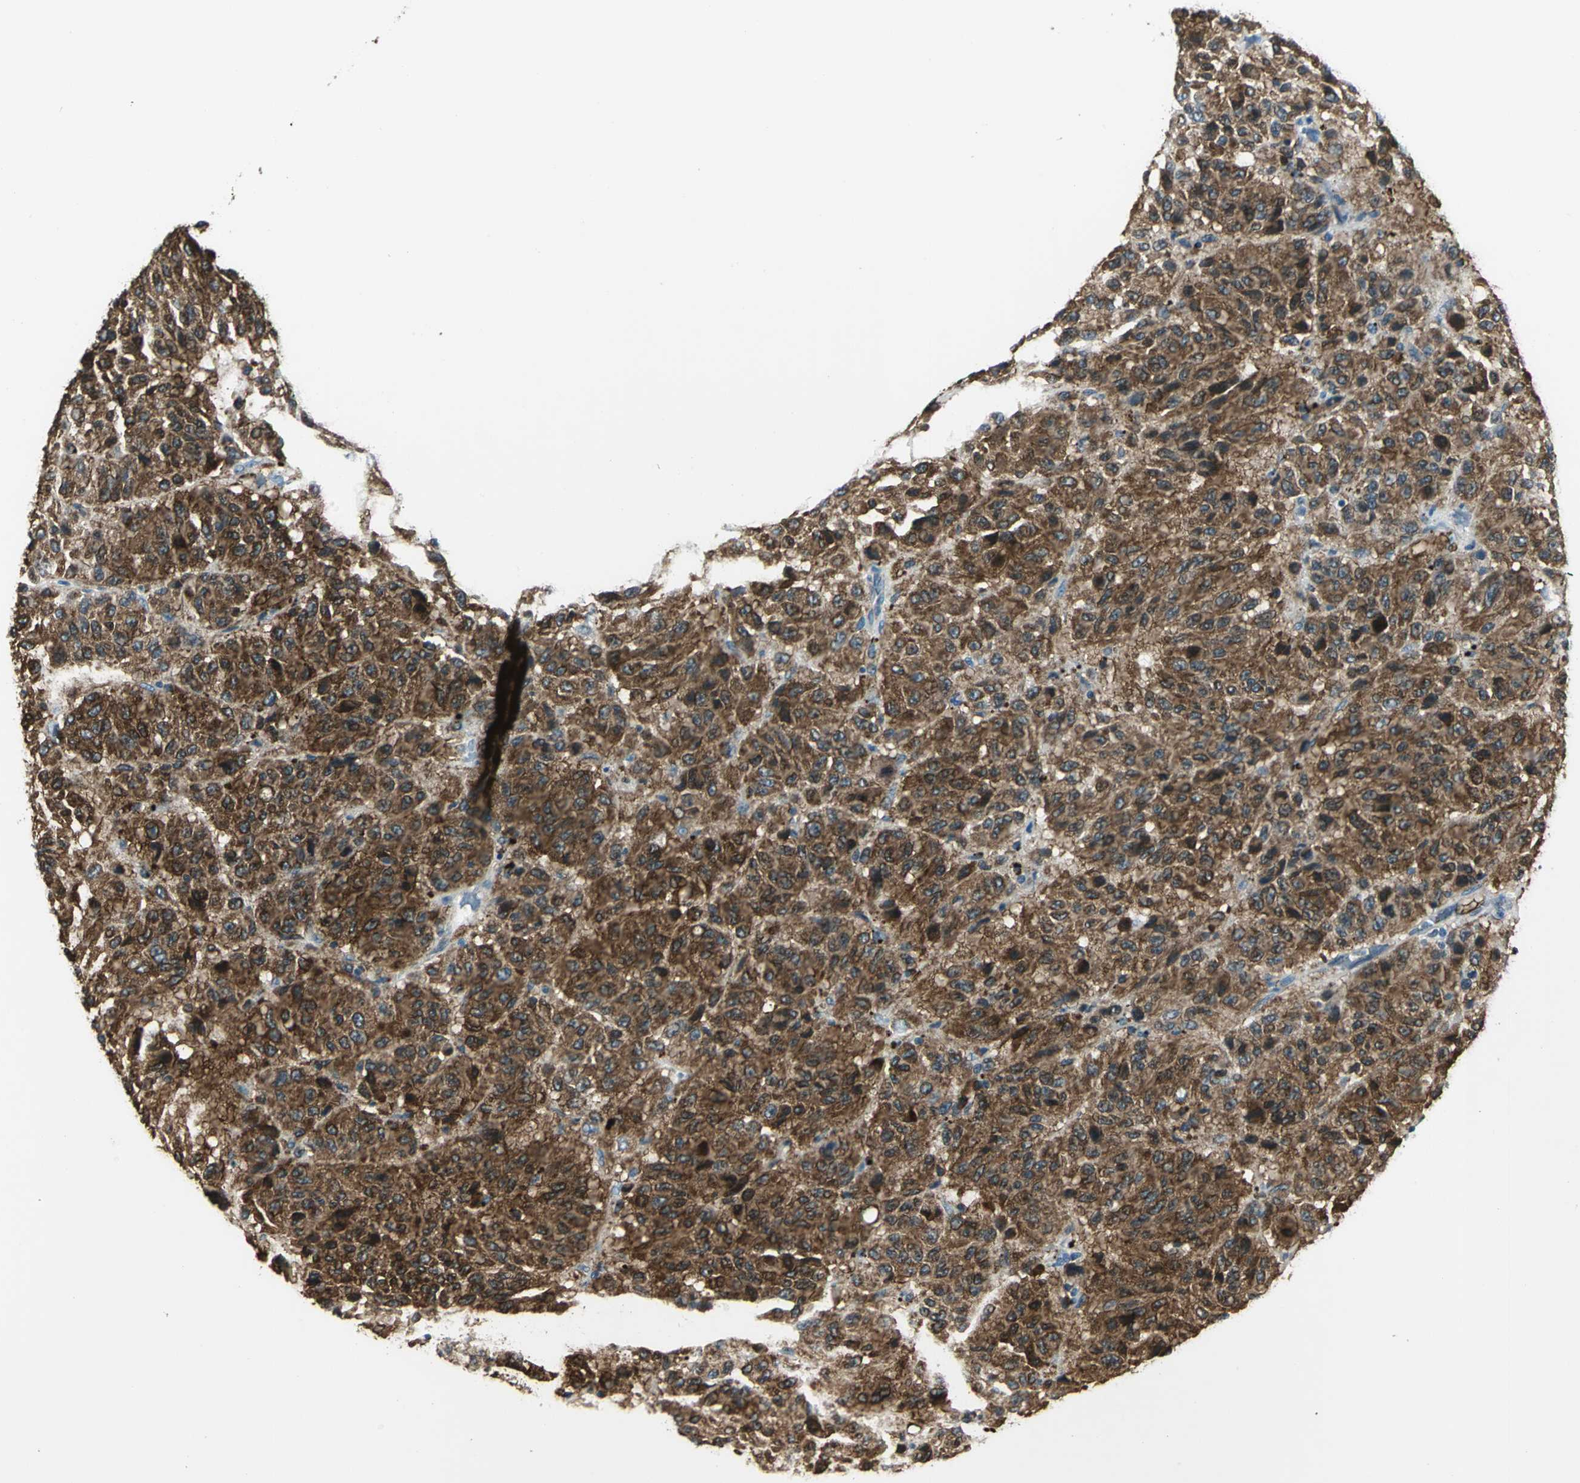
{"staining": {"intensity": "strong", "quantity": ">75%", "location": "cytoplasmic/membranous"}, "tissue": "melanoma", "cell_type": "Tumor cells", "image_type": "cancer", "snomed": [{"axis": "morphology", "description": "Malignant melanoma, Metastatic site"}, {"axis": "topography", "description": "Lung"}], "caption": "Brown immunohistochemical staining in melanoma reveals strong cytoplasmic/membranous staining in about >75% of tumor cells. (Stains: DAB (3,3'-diaminobenzidine) in brown, nuclei in blue, Microscopy: brightfield microscopy at high magnification).", "gene": "HSPB1", "patient": {"sex": "male", "age": 64}}